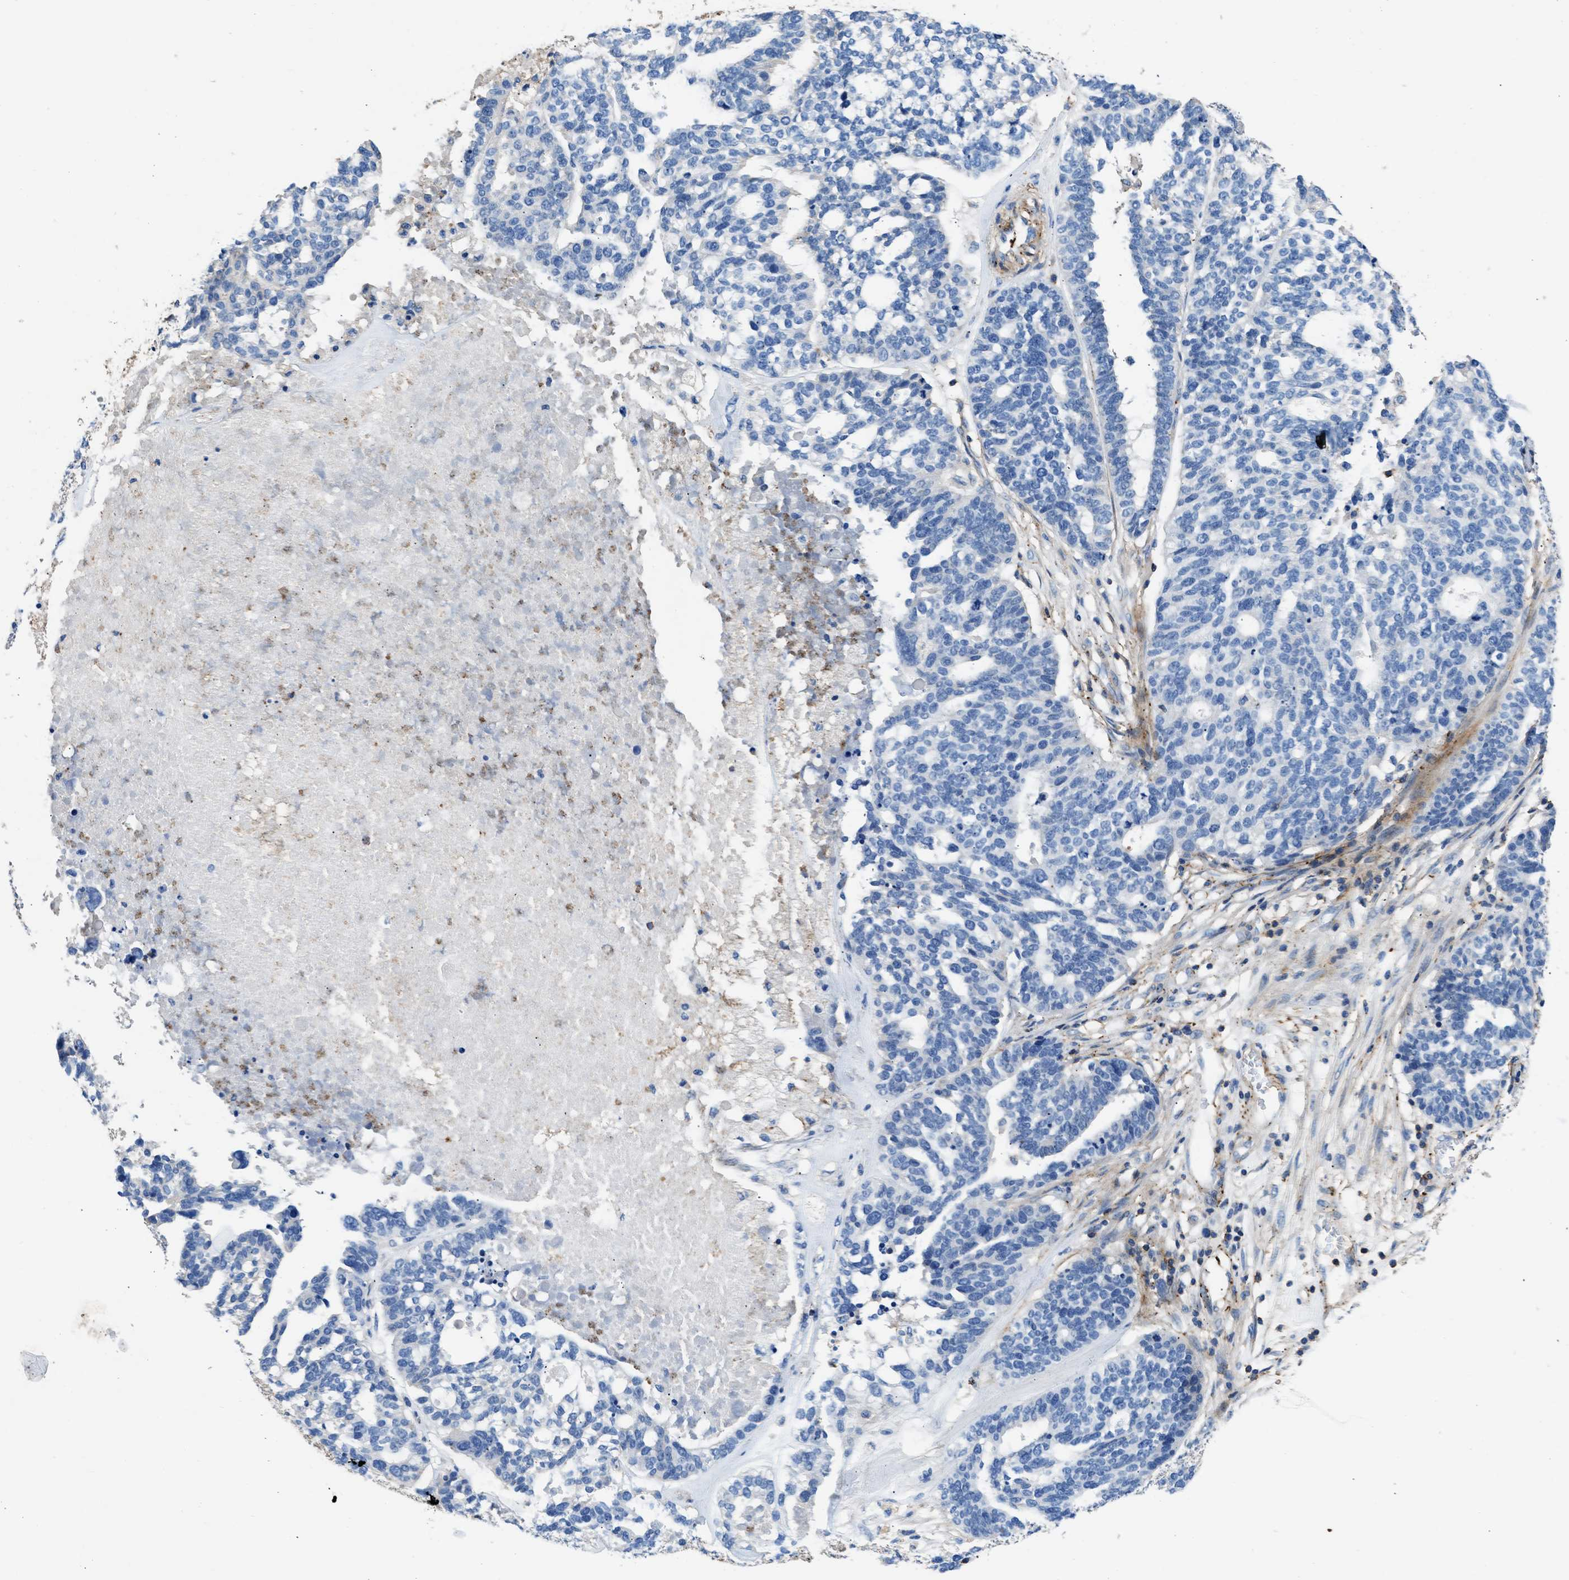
{"staining": {"intensity": "negative", "quantity": "none", "location": "none"}, "tissue": "ovarian cancer", "cell_type": "Tumor cells", "image_type": "cancer", "snomed": [{"axis": "morphology", "description": "Cystadenocarcinoma, serous, NOS"}, {"axis": "topography", "description": "Ovary"}], "caption": "DAB (3,3'-diaminobenzidine) immunohistochemical staining of human ovarian serous cystadenocarcinoma exhibits no significant expression in tumor cells. (Brightfield microscopy of DAB (3,3'-diaminobenzidine) IHC at high magnification).", "gene": "KCNQ4", "patient": {"sex": "female", "age": 59}}